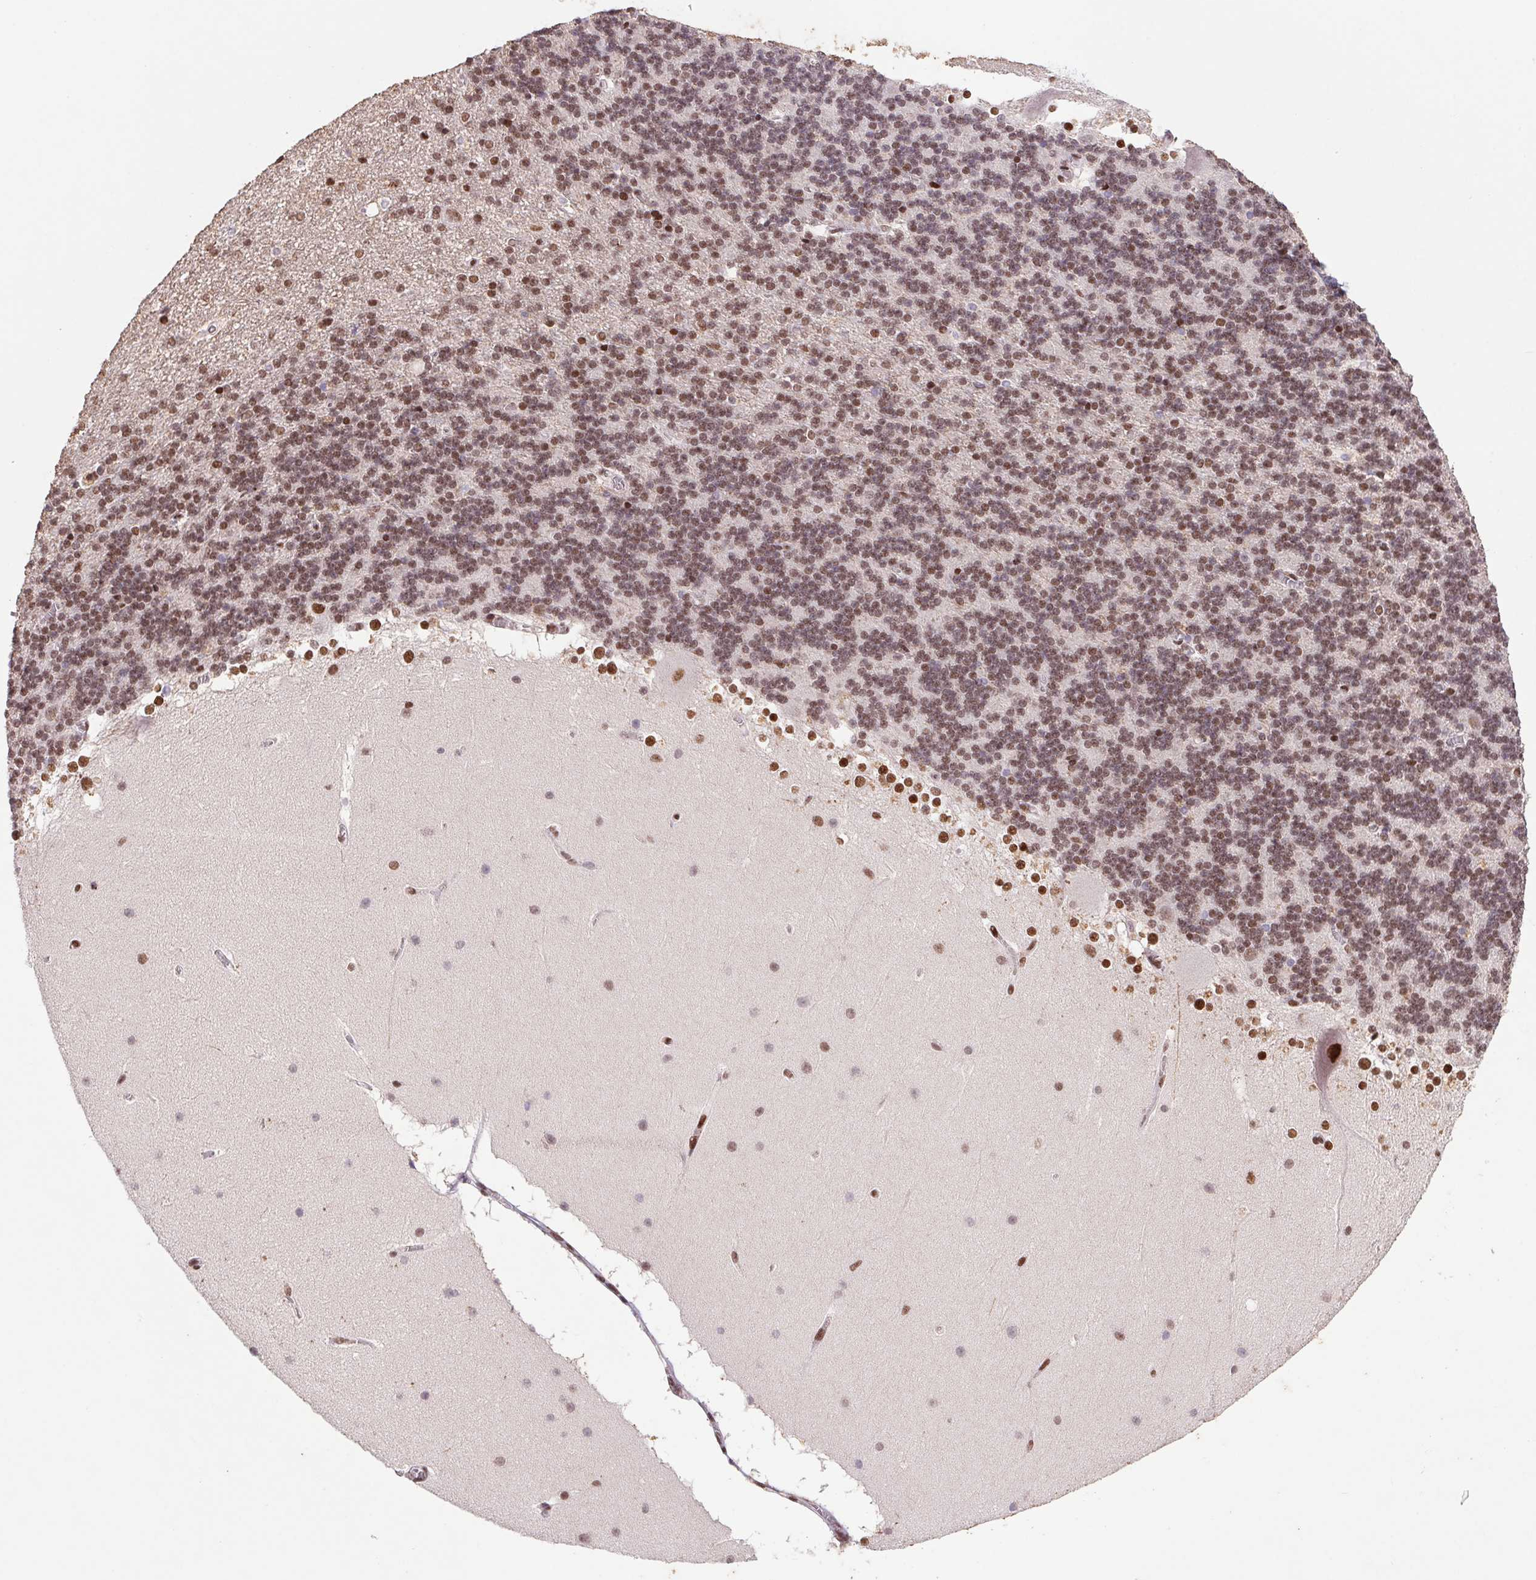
{"staining": {"intensity": "strong", "quantity": "25%-75%", "location": "nuclear"}, "tissue": "cerebellum", "cell_type": "Cells in granular layer", "image_type": "normal", "snomed": [{"axis": "morphology", "description": "Normal tissue, NOS"}, {"axis": "topography", "description": "Cerebellum"}], "caption": "Immunohistochemical staining of benign human cerebellum demonstrates strong nuclear protein positivity in about 25%-75% of cells in granular layer. The staining was performed using DAB (3,3'-diaminobenzidine) to visualize the protein expression in brown, while the nuclei were stained in blue with hematoxylin (Magnification: 20x).", "gene": "LDLRAD4", "patient": {"sex": "female", "age": 19}}